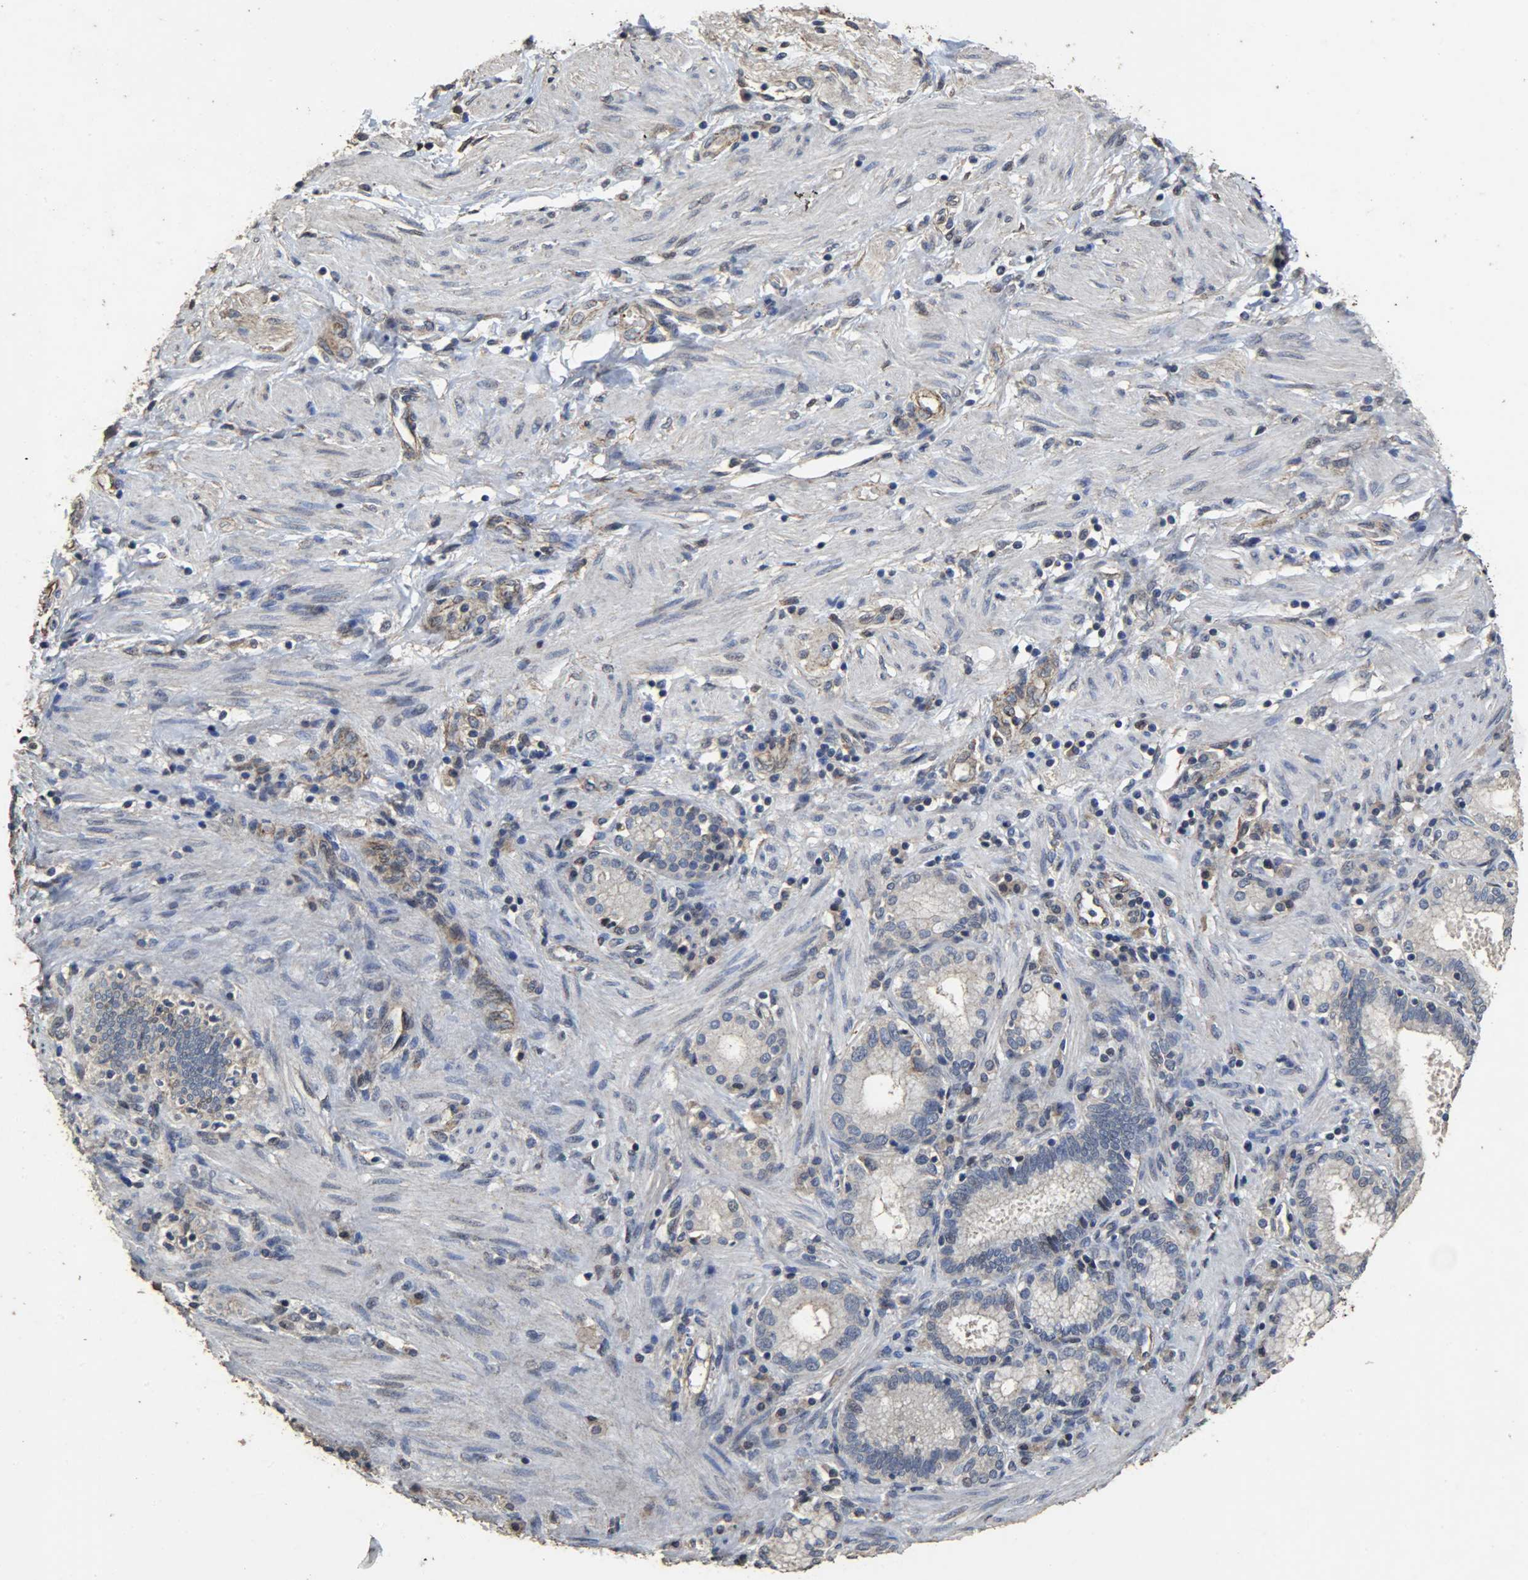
{"staining": {"intensity": "negative", "quantity": "none", "location": "none"}, "tissue": "pancreatic cancer", "cell_type": "Tumor cells", "image_type": "cancer", "snomed": [{"axis": "morphology", "description": "Adenocarcinoma, NOS"}, {"axis": "topography", "description": "Pancreas"}], "caption": "IHC of human adenocarcinoma (pancreatic) demonstrates no positivity in tumor cells.", "gene": "TPM4", "patient": {"sex": "female", "age": 48}}